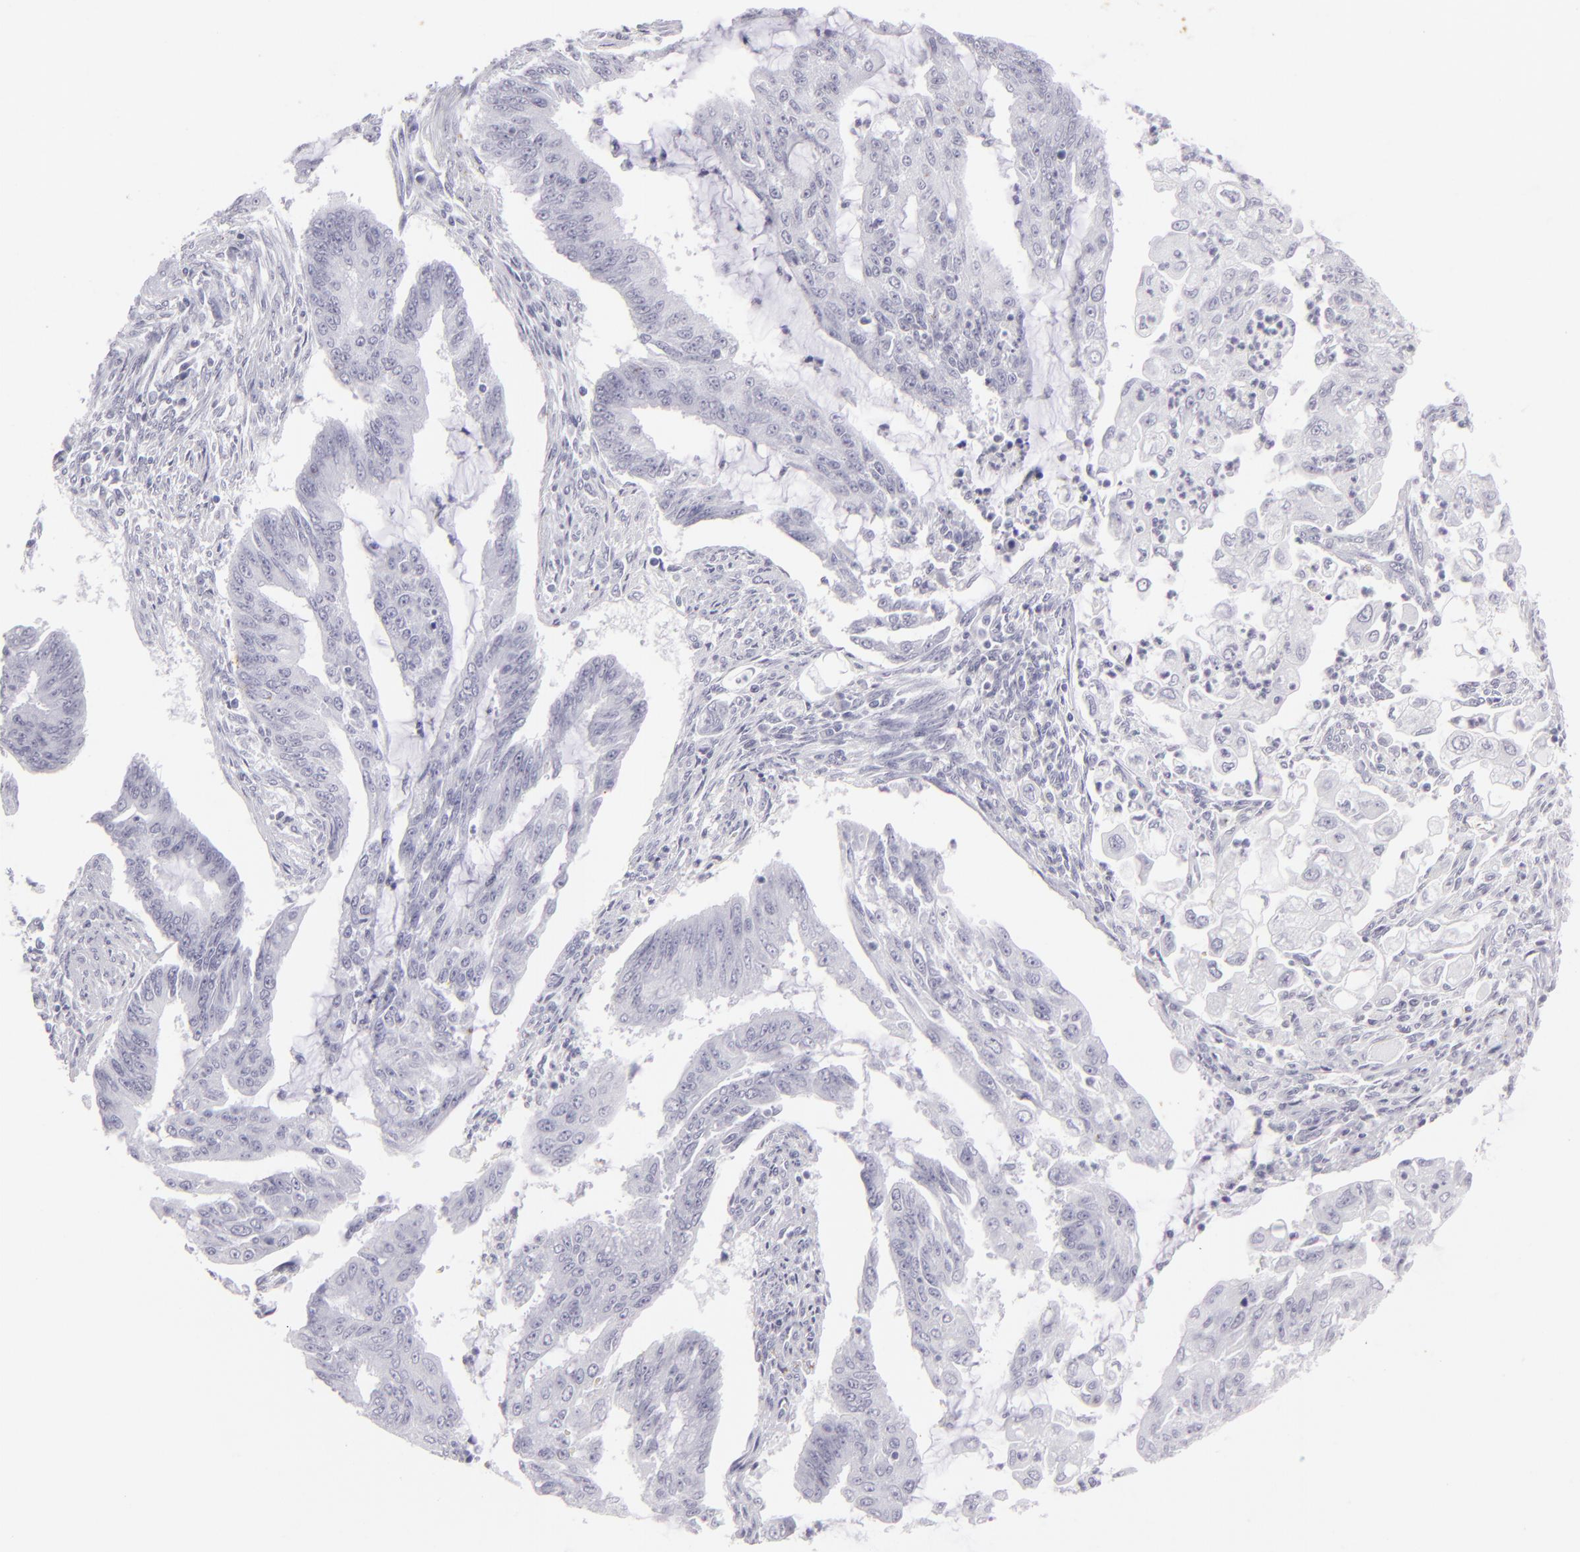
{"staining": {"intensity": "negative", "quantity": "none", "location": "none"}, "tissue": "endometrial cancer", "cell_type": "Tumor cells", "image_type": "cancer", "snomed": [{"axis": "morphology", "description": "Adenocarcinoma, NOS"}, {"axis": "topography", "description": "Endometrium"}], "caption": "Immunohistochemical staining of human endometrial cancer (adenocarcinoma) displays no significant expression in tumor cells.", "gene": "KRT1", "patient": {"sex": "female", "age": 75}}